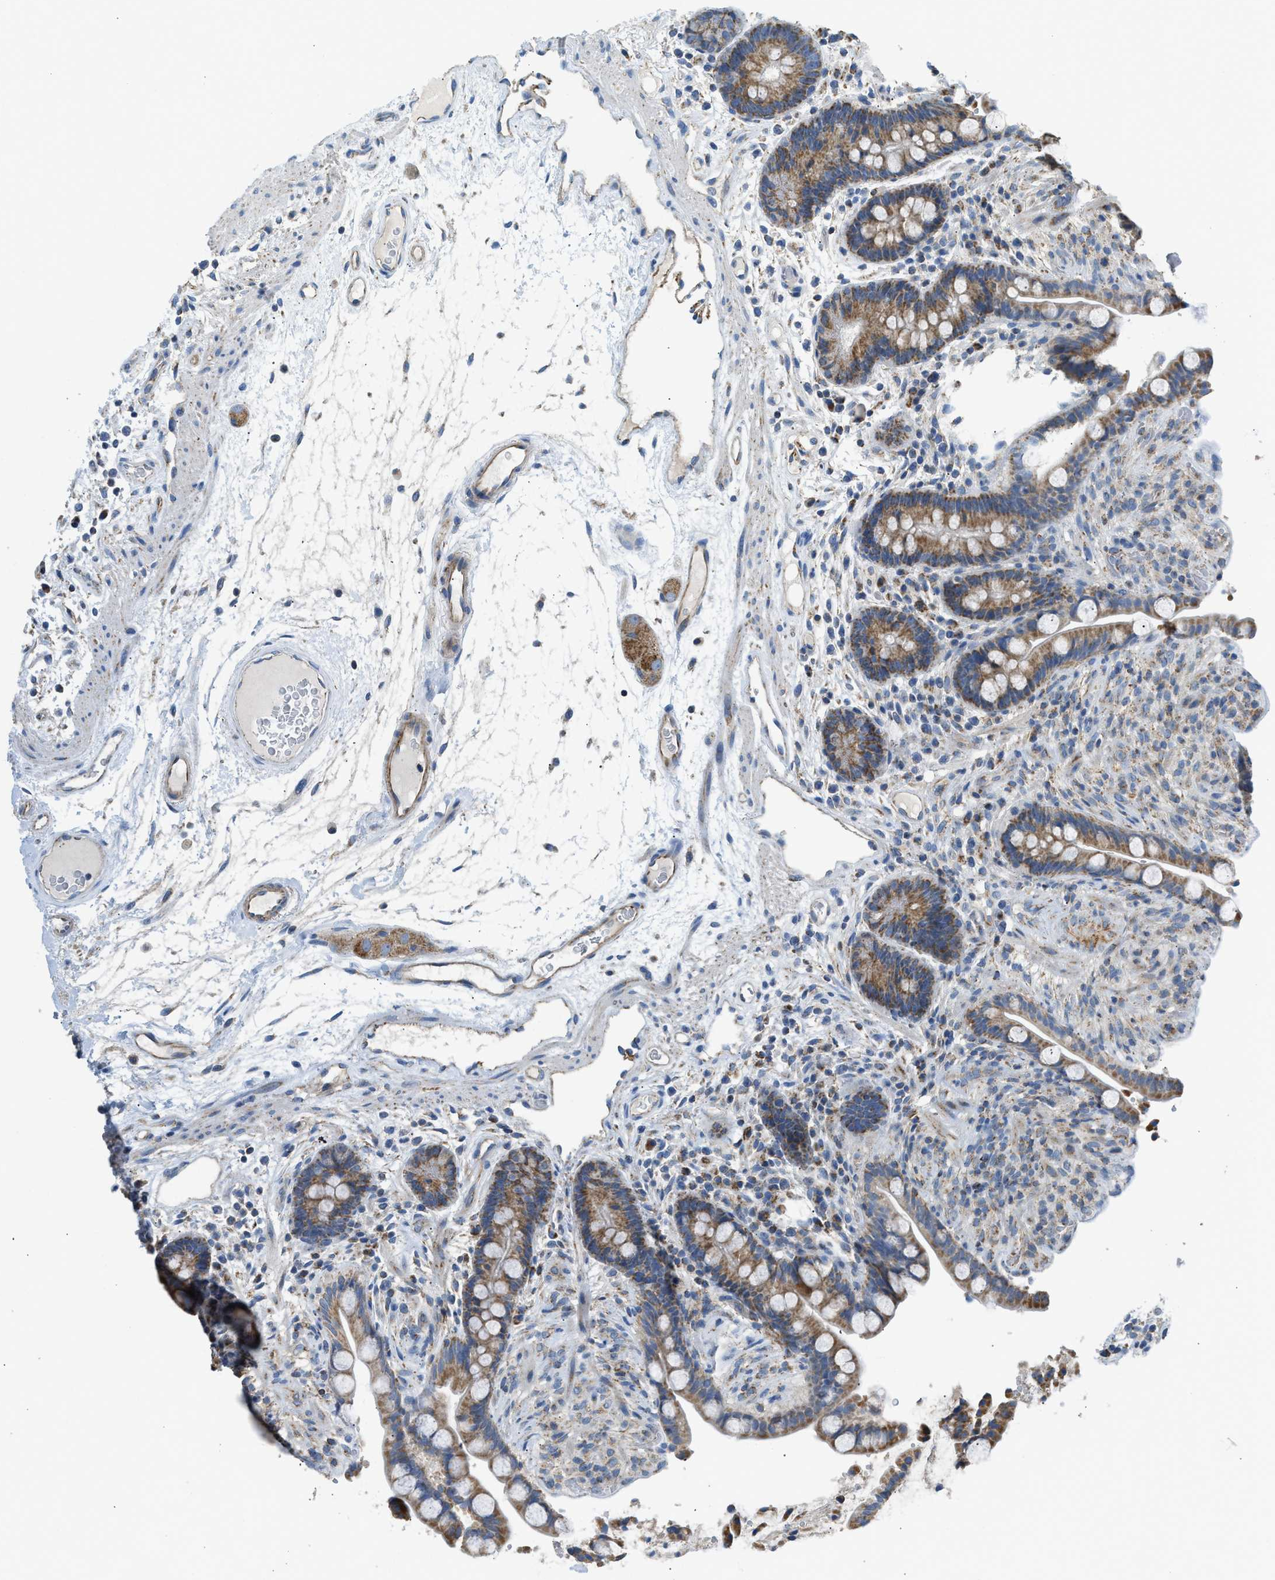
{"staining": {"intensity": "moderate", "quantity": ">75%", "location": "cytoplasmic/membranous"}, "tissue": "colon", "cell_type": "Endothelial cells", "image_type": "normal", "snomed": [{"axis": "morphology", "description": "Normal tissue, NOS"}, {"axis": "topography", "description": "Colon"}], "caption": "The photomicrograph reveals immunohistochemical staining of normal colon. There is moderate cytoplasmic/membranous positivity is identified in about >75% of endothelial cells.", "gene": "GOT2", "patient": {"sex": "male", "age": 73}}